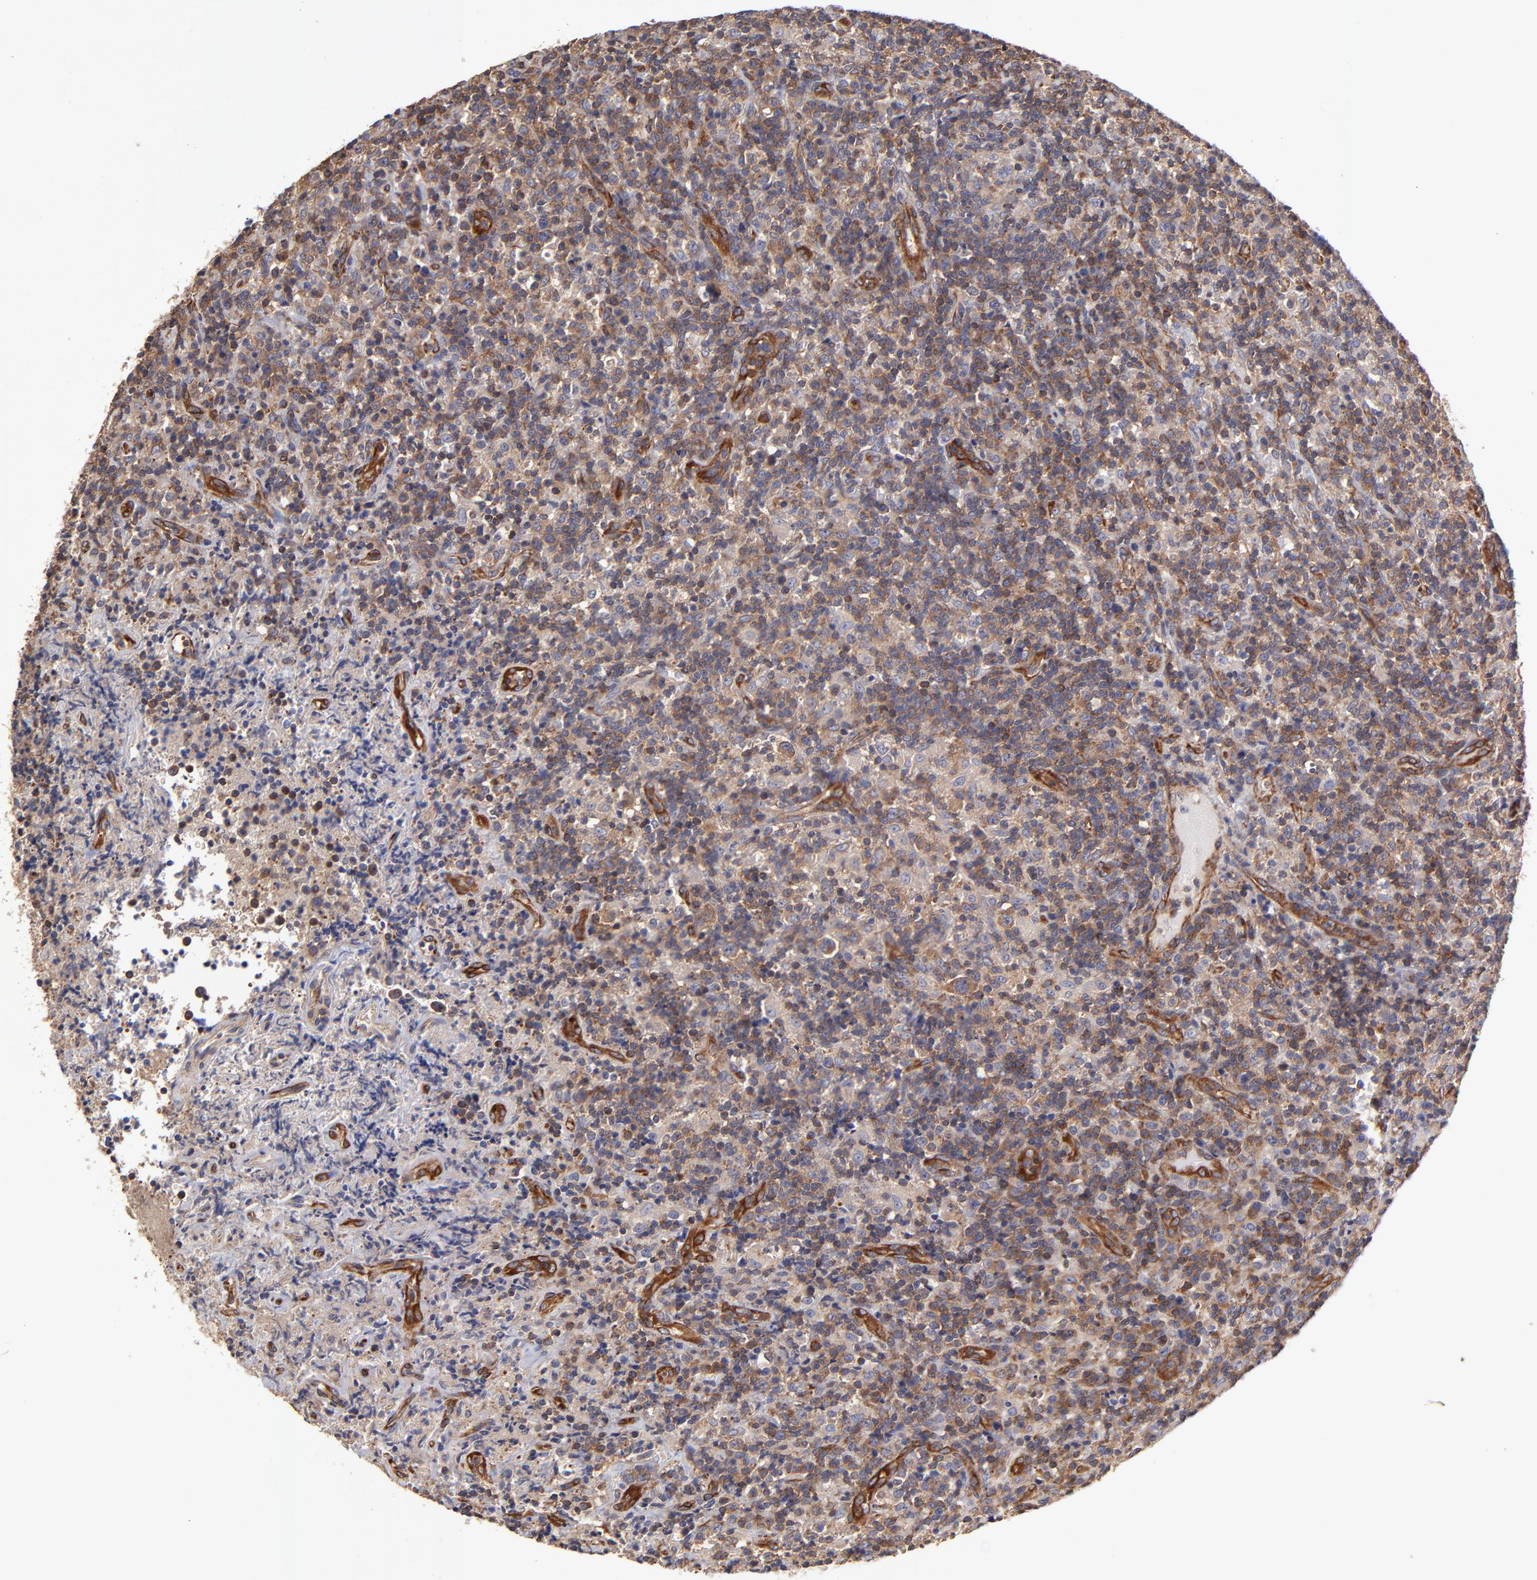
{"staining": {"intensity": "moderate", "quantity": ">75%", "location": "cytoplasmic/membranous"}, "tissue": "lymphoma", "cell_type": "Tumor cells", "image_type": "cancer", "snomed": [{"axis": "morphology", "description": "Hodgkin's disease, NOS"}, {"axis": "topography", "description": "Lymph node"}], "caption": "An image of Hodgkin's disease stained for a protein displays moderate cytoplasmic/membranous brown staining in tumor cells.", "gene": "ASB7", "patient": {"sex": "male", "age": 65}}